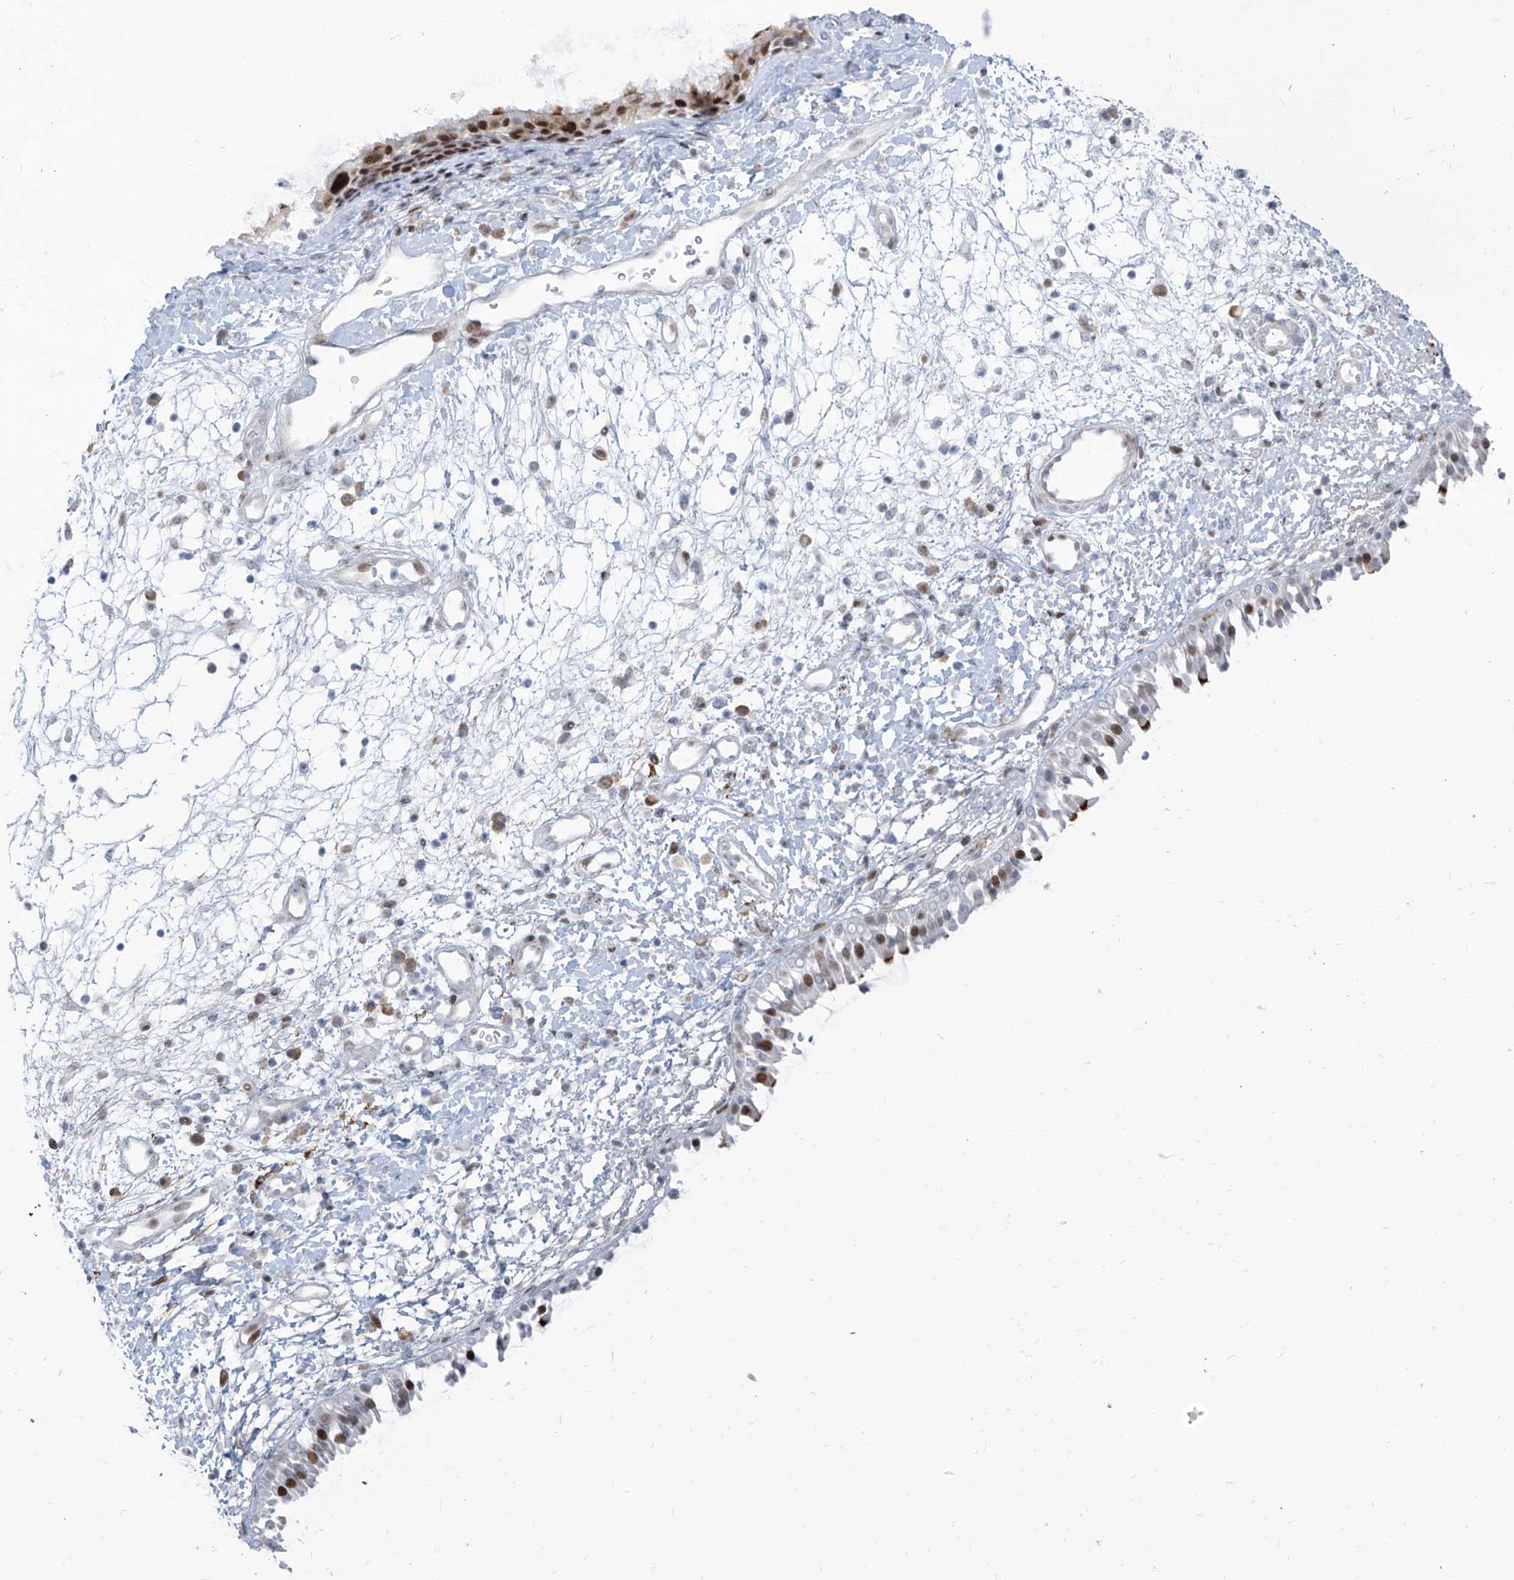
{"staining": {"intensity": "moderate", "quantity": ">75%", "location": "cytoplasmic/membranous,nuclear"}, "tissue": "nasopharynx", "cell_type": "Respiratory epithelial cells", "image_type": "normal", "snomed": [{"axis": "morphology", "description": "Normal tissue, NOS"}, {"axis": "topography", "description": "Nasopharynx"}], "caption": "Immunohistochemical staining of normal nasopharynx reveals moderate cytoplasmic/membranous,nuclear protein staining in about >75% of respiratory epithelial cells. (DAB (3,3'-diaminobenzidine) = brown stain, brightfield microscopy at high magnification).", "gene": "LIN9", "patient": {"sex": "male", "age": 22}}